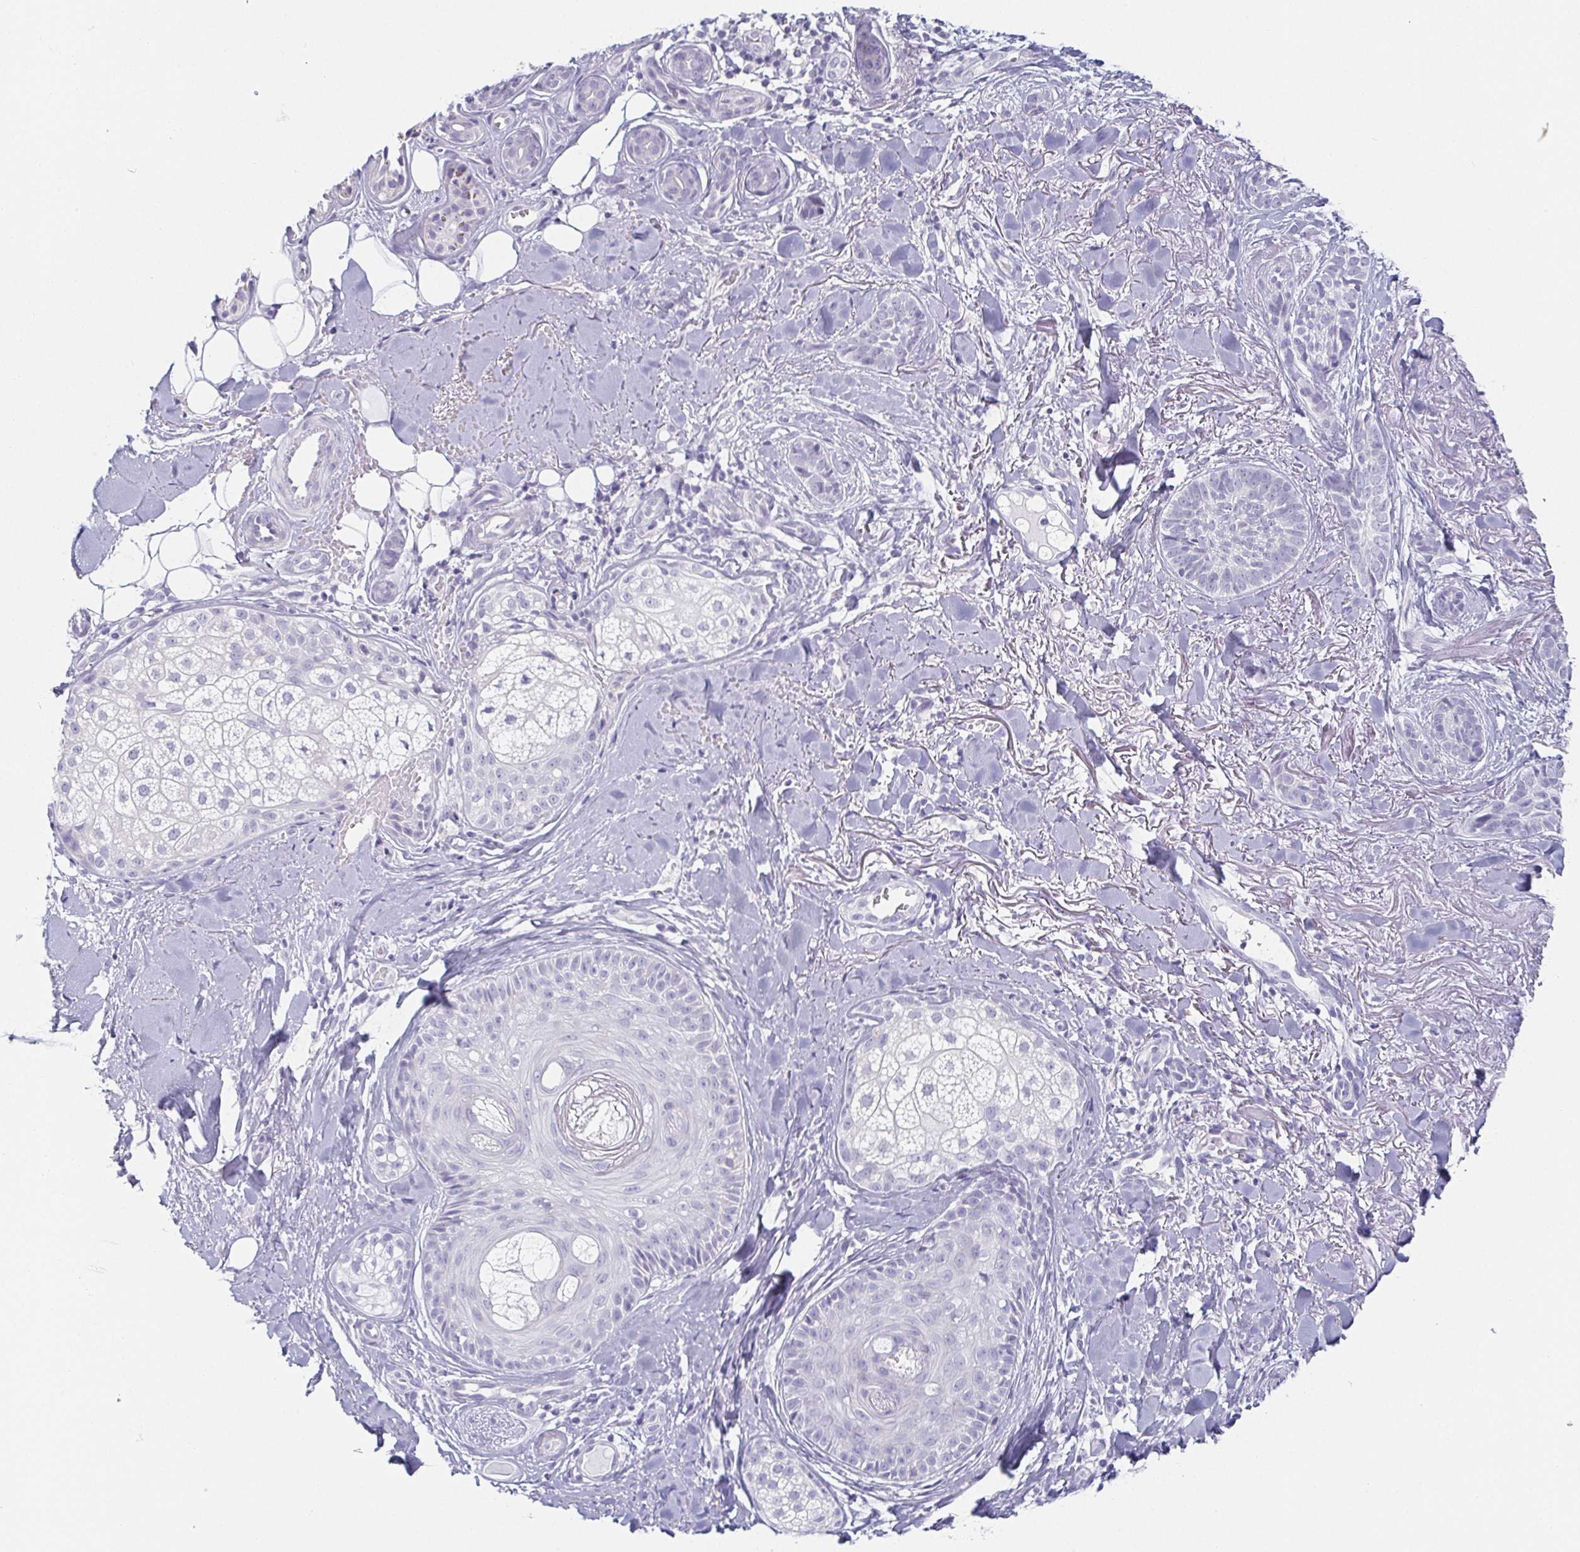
{"staining": {"intensity": "negative", "quantity": "none", "location": "none"}, "tissue": "skin cancer", "cell_type": "Tumor cells", "image_type": "cancer", "snomed": [{"axis": "morphology", "description": "Basal cell carcinoma"}, {"axis": "morphology", "description": "BCC, high aggressive"}, {"axis": "topography", "description": "Skin"}], "caption": "Immunohistochemistry (IHC) of skin cancer demonstrates no expression in tumor cells. (DAB IHC visualized using brightfield microscopy, high magnification).", "gene": "PRR27", "patient": {"sex": "female", "age": 79}}